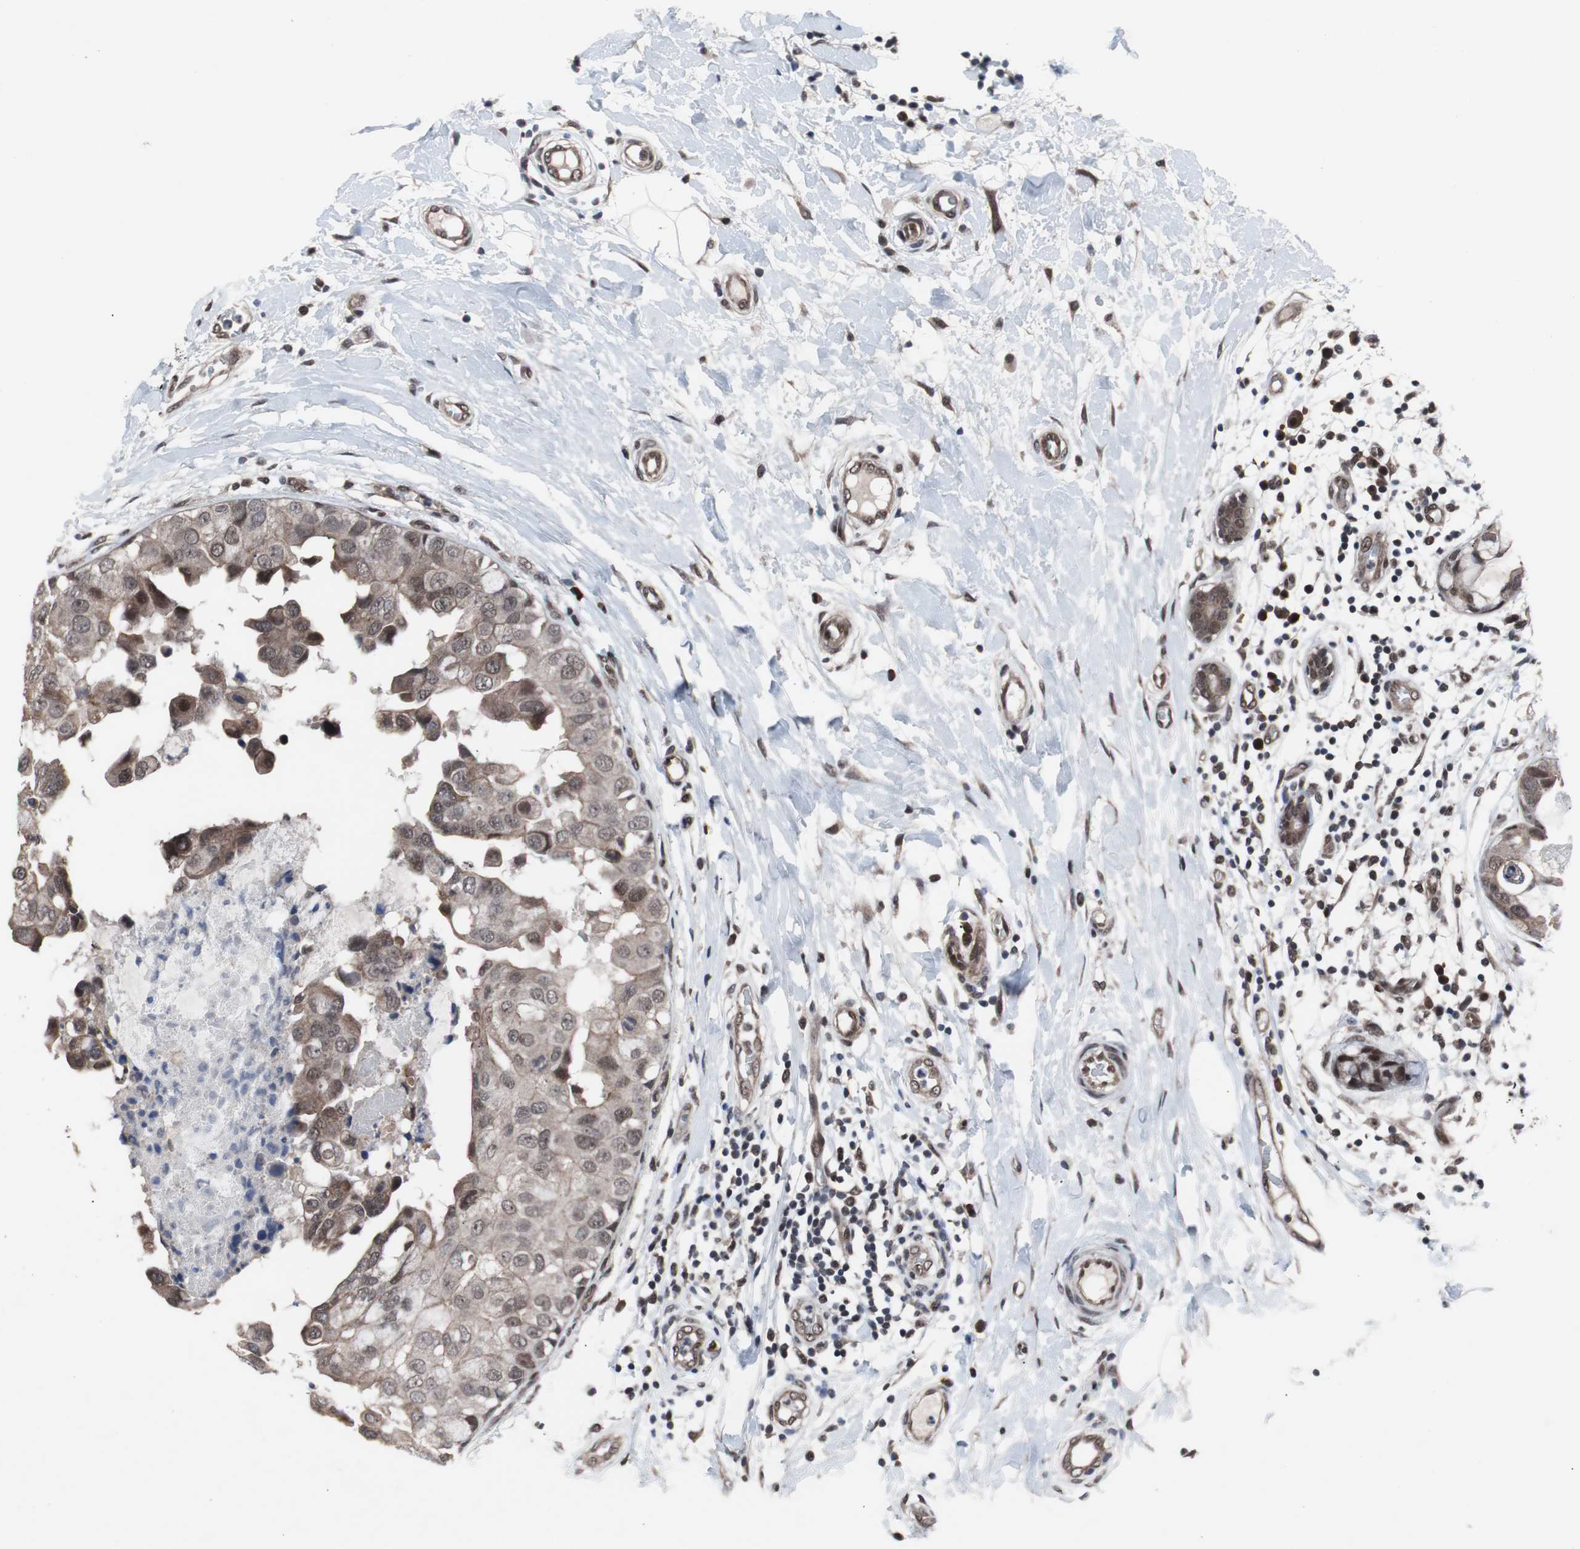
{"staining": {"intensity": "moderate", "quantity": ">75%", "location": "cytoplasmic/membranous,nuclear"}, "tissue": "breast cancer", "cell_type": "Tumor cells", "image_type": "cancer", "snomed": [{"axis": "morphology", "description": "Duct carcinoma"}, {"axis": "topography", "description": "Breast"}], "caption": "Approximately >75% of tumor cells in breast invasive ductal carcinoma exhibit moderate cytoplasmic/membranous and nuclear protein positivity as visualized by brown immunohistochemical staining.", "gene": "GTF2F2", "patient": {"sex": "female", "age": 40}}